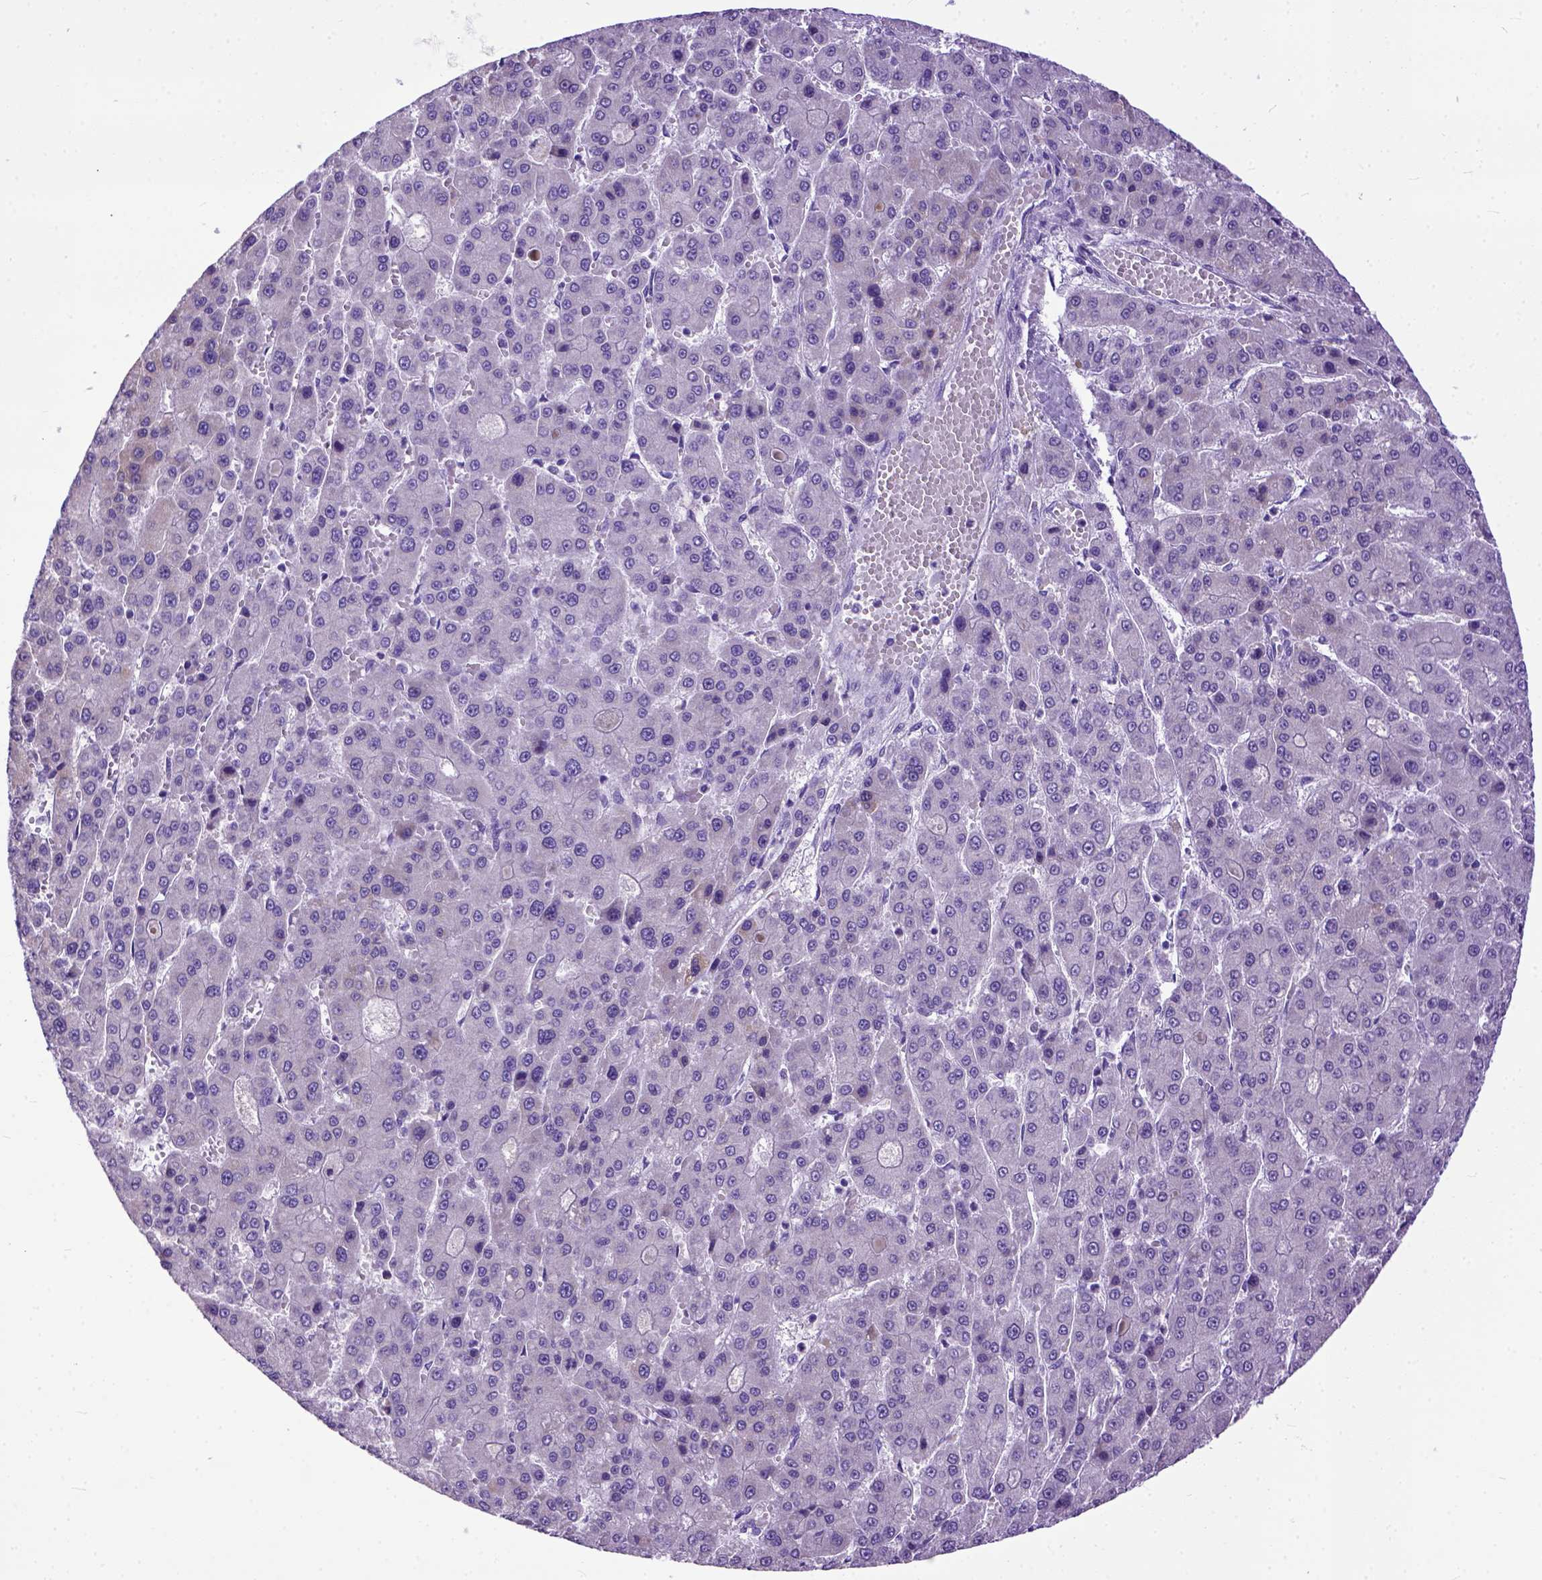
{"staining": {"intensity": "negative", "quantity": "none", "location": "none"}, "tissue": "liver cancer", "cell_type": "Tumor cells", "image_type": "cancer", "snomed": [{"axis": "morphology", "description": "Carcinoma, Hepatocellular, NOS"}, {"axis": "topography", "description": "Liver"}], "caption": "Image shows no protein expression in tumor cells of liver cancer (hepatocellular carcinoma) tissue. (Brightfield microscopy of DAB immunohistochemistry at high magnification).", "gene": "CRB1", "patient": {"sex": "male", "age": 70}}